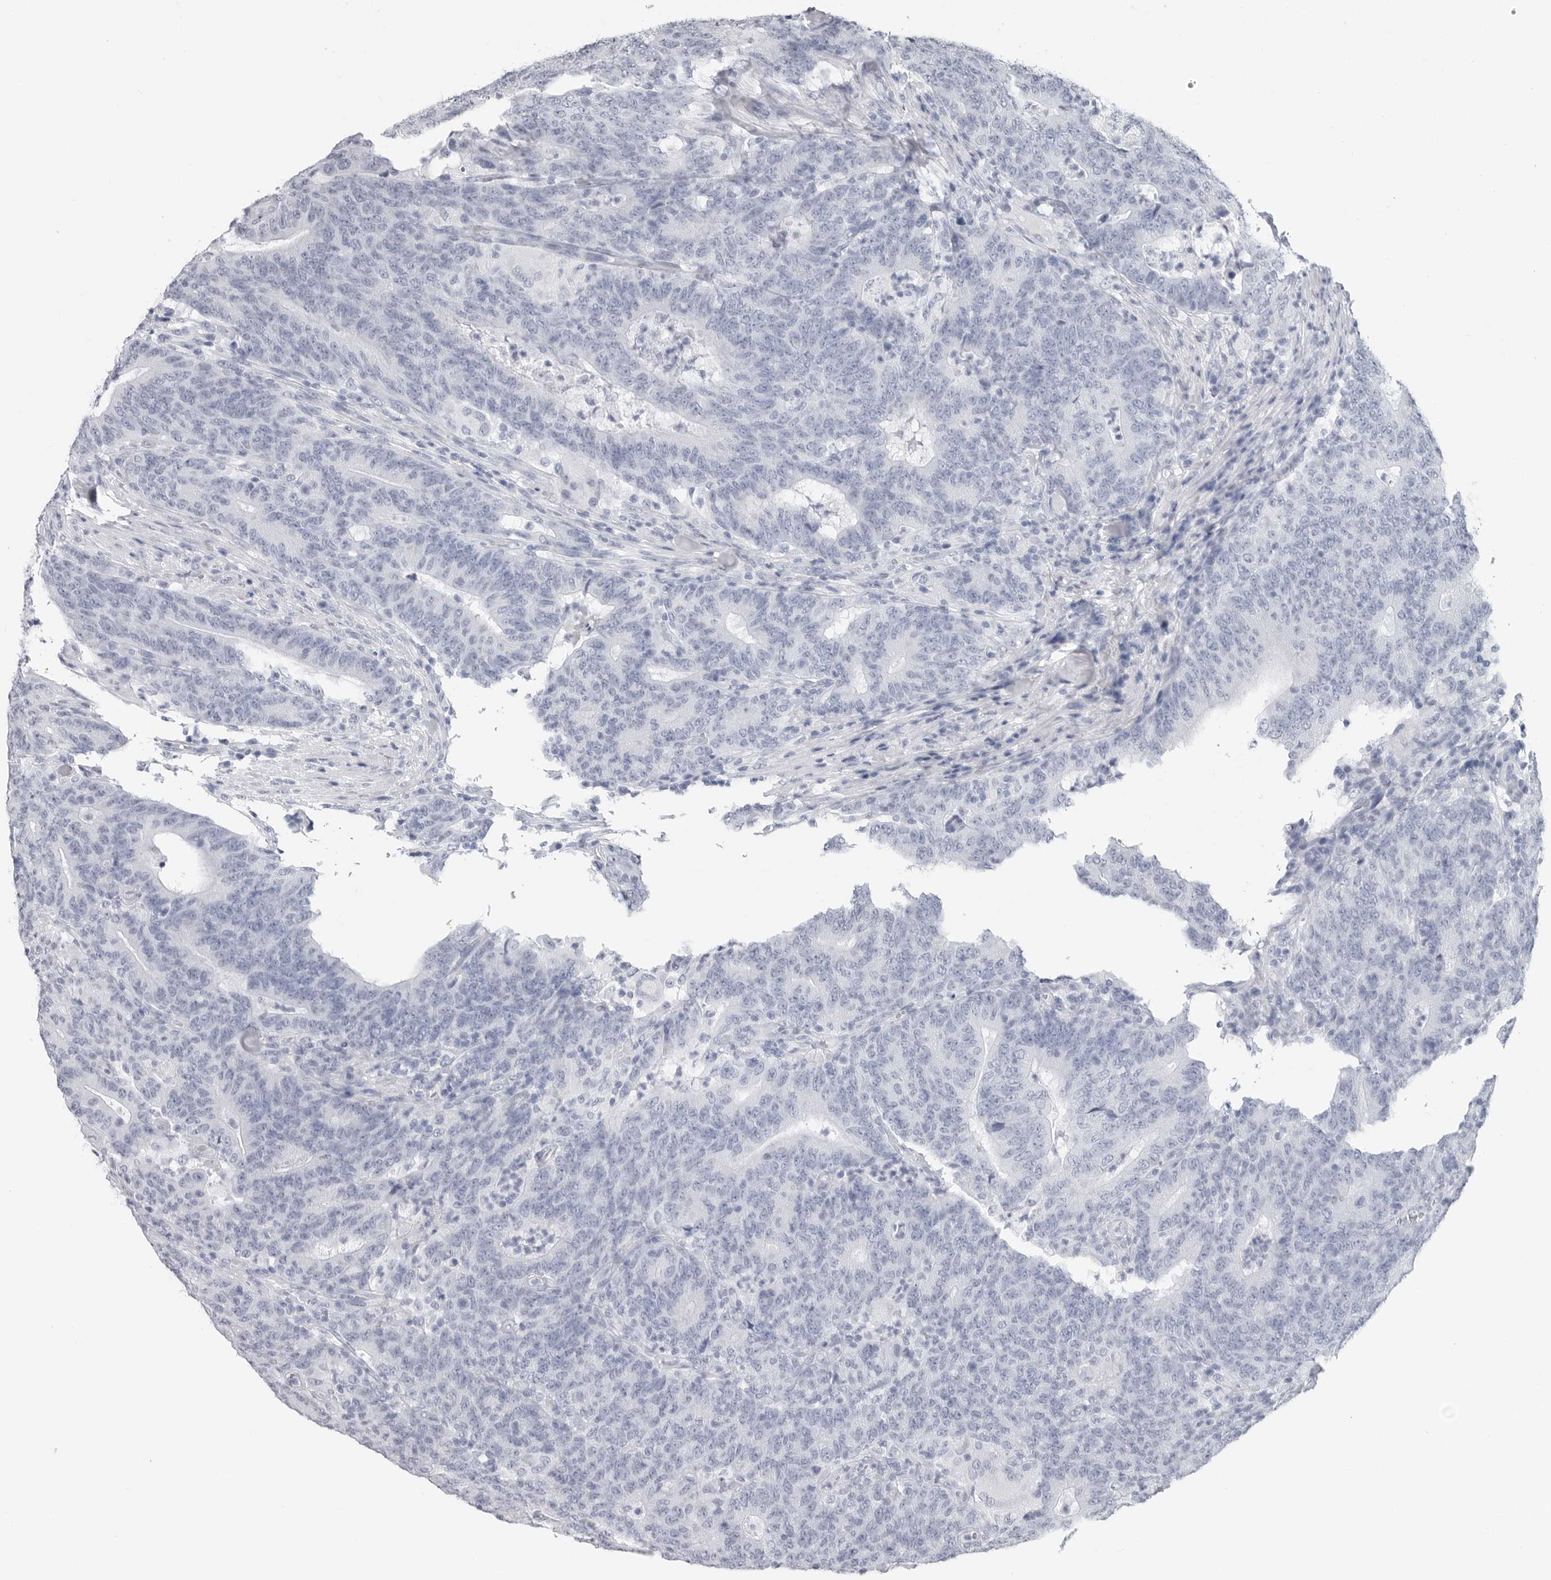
{"staining": {"intensity": "negative", "quantity": "none", "location": "none"}, "tissue": "colorectal cancer", "cell_type": "Tumor cells", "image_type": "cancer", "snomed": [{"axis": "morphology", "description": "Normal tissue, NOS"}, {"axis": "morphology", "description": "Adenocarcinoma, NOS"}, {"axis": "topography", "description": "Colon"}], "caption": "Immunohistochemistry (IHC) of human colorectal cancer exhibits no staining in tumor cells. (IHC, brightfield microscopy, high magnification).", "gene": "CSH1", "patient": {"sex": "female", "age": 75}}